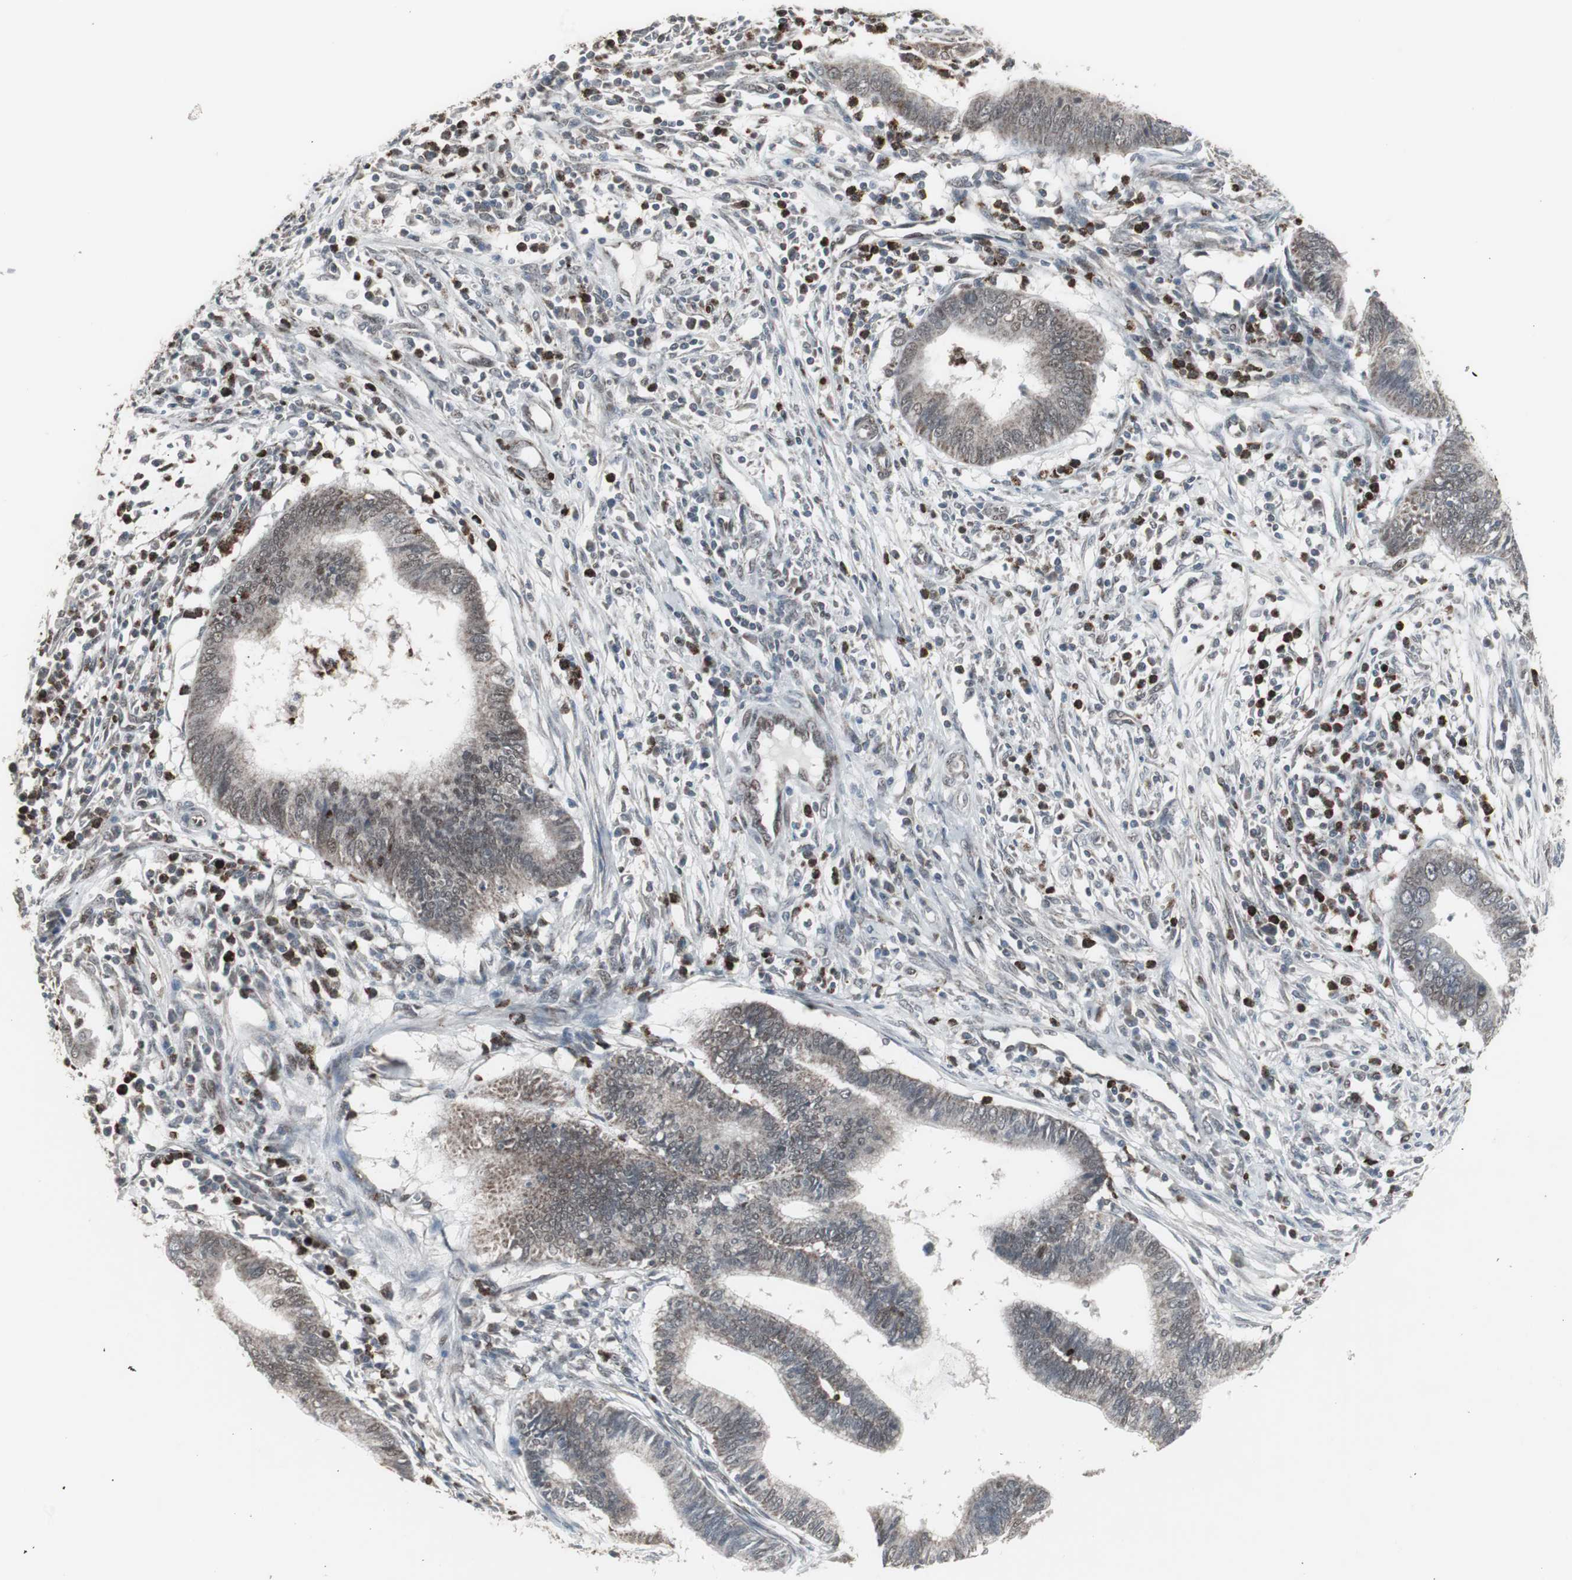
{"staining": {"intensity": "weak", "quantity": ">75%", "location": "nuclear"}, "tissue": "cervical cancer", "cell_type": "Tumor cells", "image_type": "cancer", "snomed": [{"axis": "morphology", "description": "Adenocarcinoma, NOS"}, {"axis": "topography", "description": "Cervix"}], "caption": "Tumor cells demonstrate low levels of weak nuclear positivity in about >75% of cells in human adenocarcinoma (cervical).", "gene": "RXRA", "patient": {"sex": "female", "age": 36}}